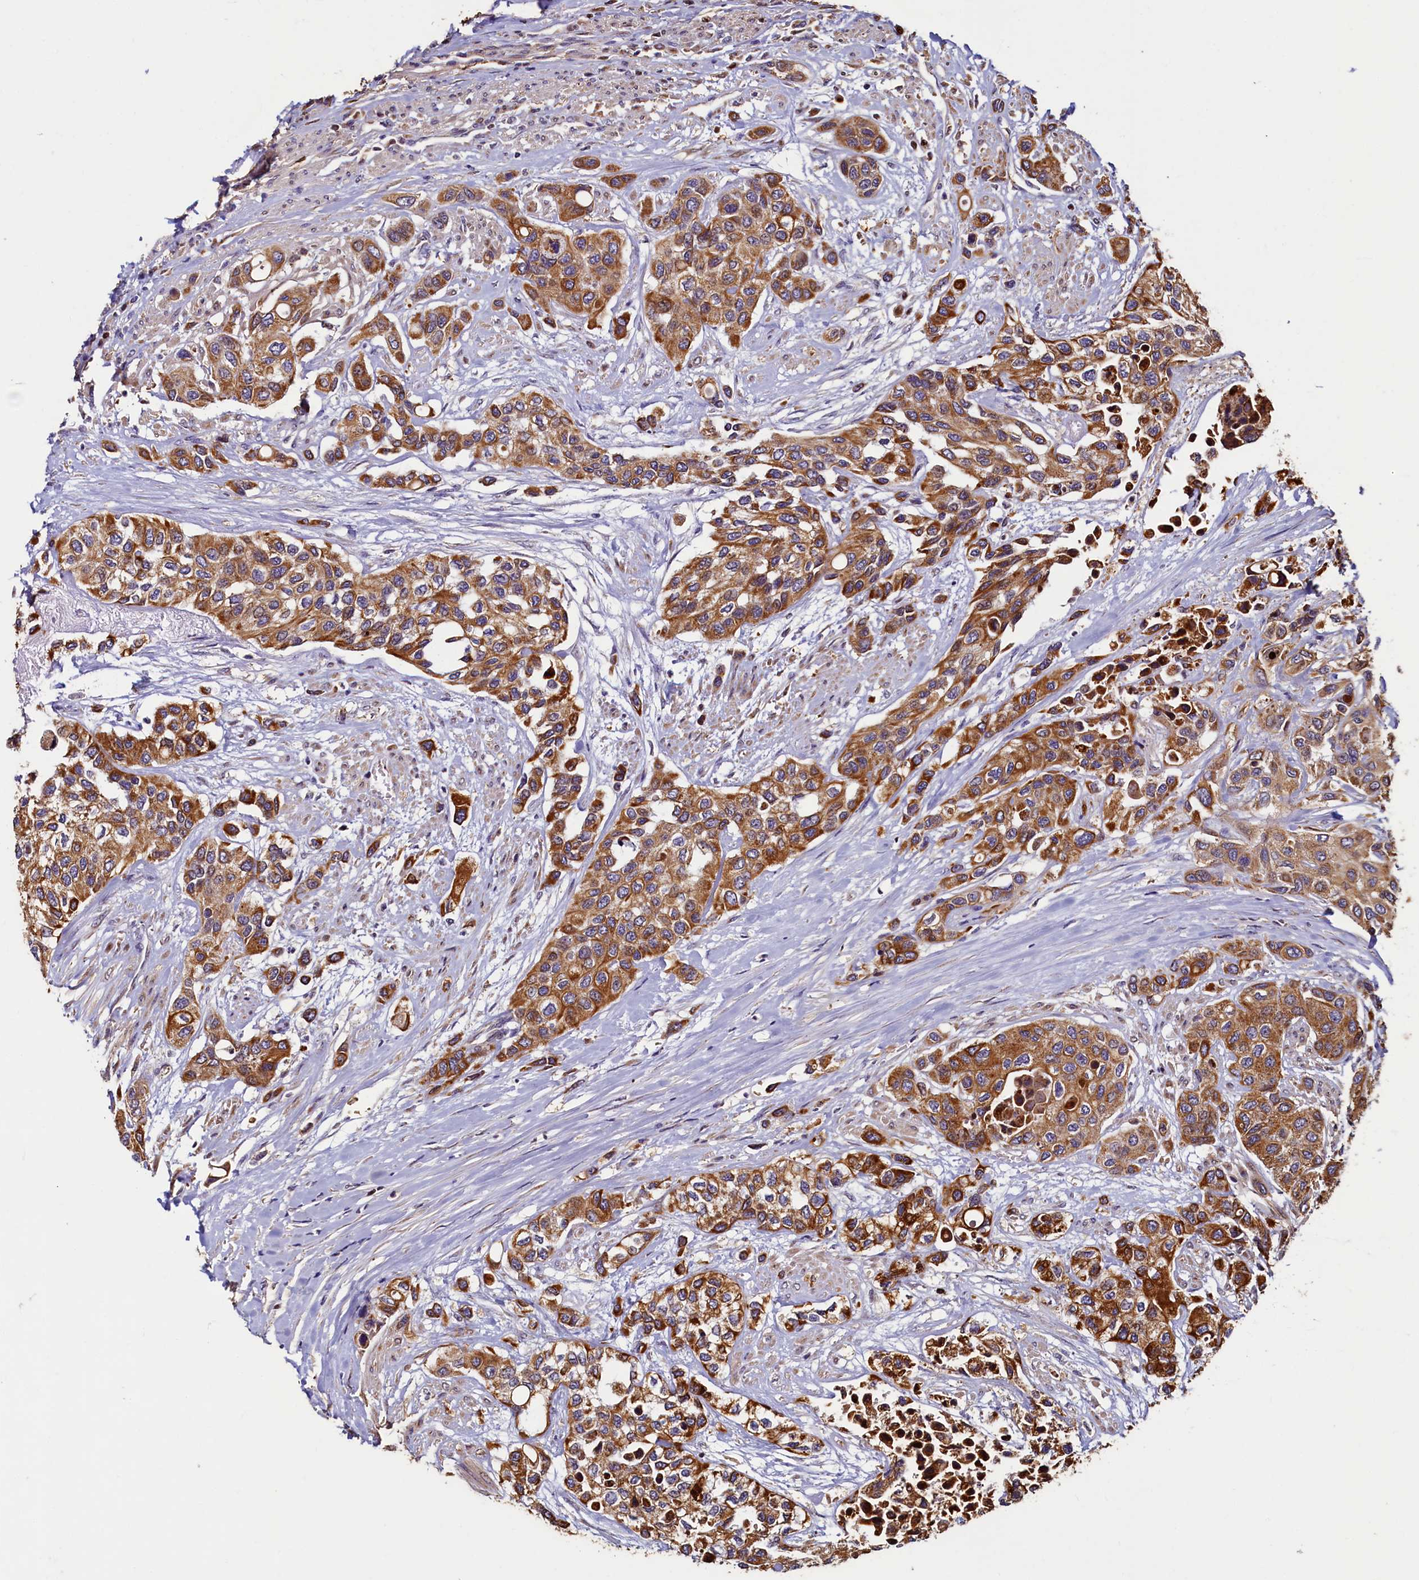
{"staining": {"intensity": "strong", "quantity": ">75%", "location": "cytoplasmic/membranous"}, "tissue": "urothelial cancer", "cell_type": "Tumor cells", "image_type": "cancer", "snomed": [{"axis": "morphology", "description": "Normal tissue, NOS"}, {"axis": "morphology", "description": "Urothelial carcinoma, High grade"}, {"axis": "topography", "description": "Vascular tissue"}, {"axis": "topography", "description": "Urinary bladder"}], "caption": "The histopathology image demonstrates a brown stain indicating the presence of a protein in the cytoplasmic/membranous of tumor cells in urothelial cancer.", "gene": "NCKAP5L", "patient": {"sex": "female", "age": 56}}